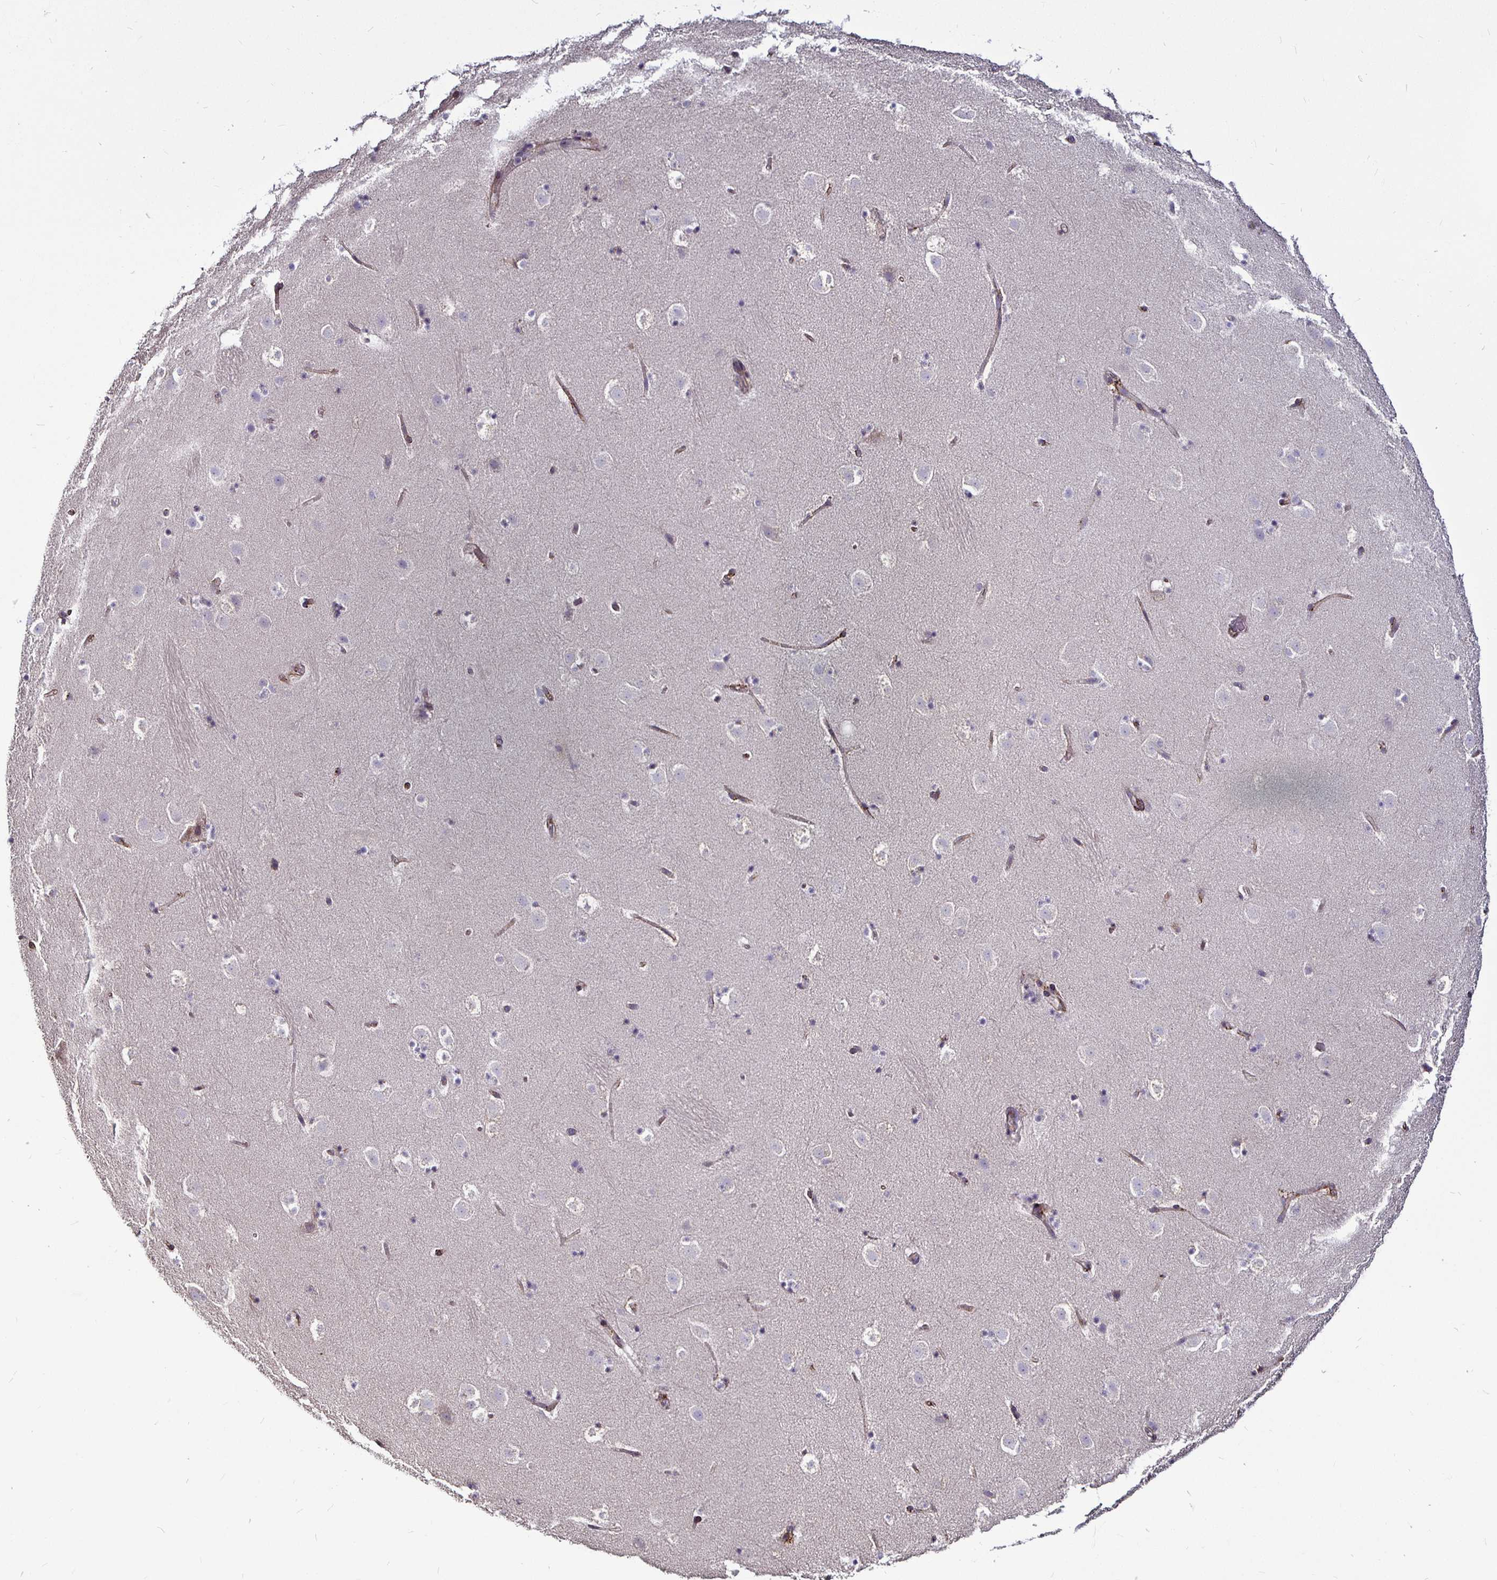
{"staining": {"intensity": "negative", "quantity": "none", "location": "none"}, "tissue": "caudate", "cell_type": "Glial cells", "image_type": "normal", "snomed": [{"axis": "morphology", "description": "Normal tissue, NOS"}, {"axis": "topography", "description": "Lateral ventricle wall"}], "caption": "Photomicrograph shows no protein staining in glial cells of normal caudate. (DAB (3,3'-diaminobenzidine) immunohistochemistry (IHC) visualized using brightfield microscopy, high magnification).", "gene": "P4HA2", "patient": {"sex": "male", "age": 37}}